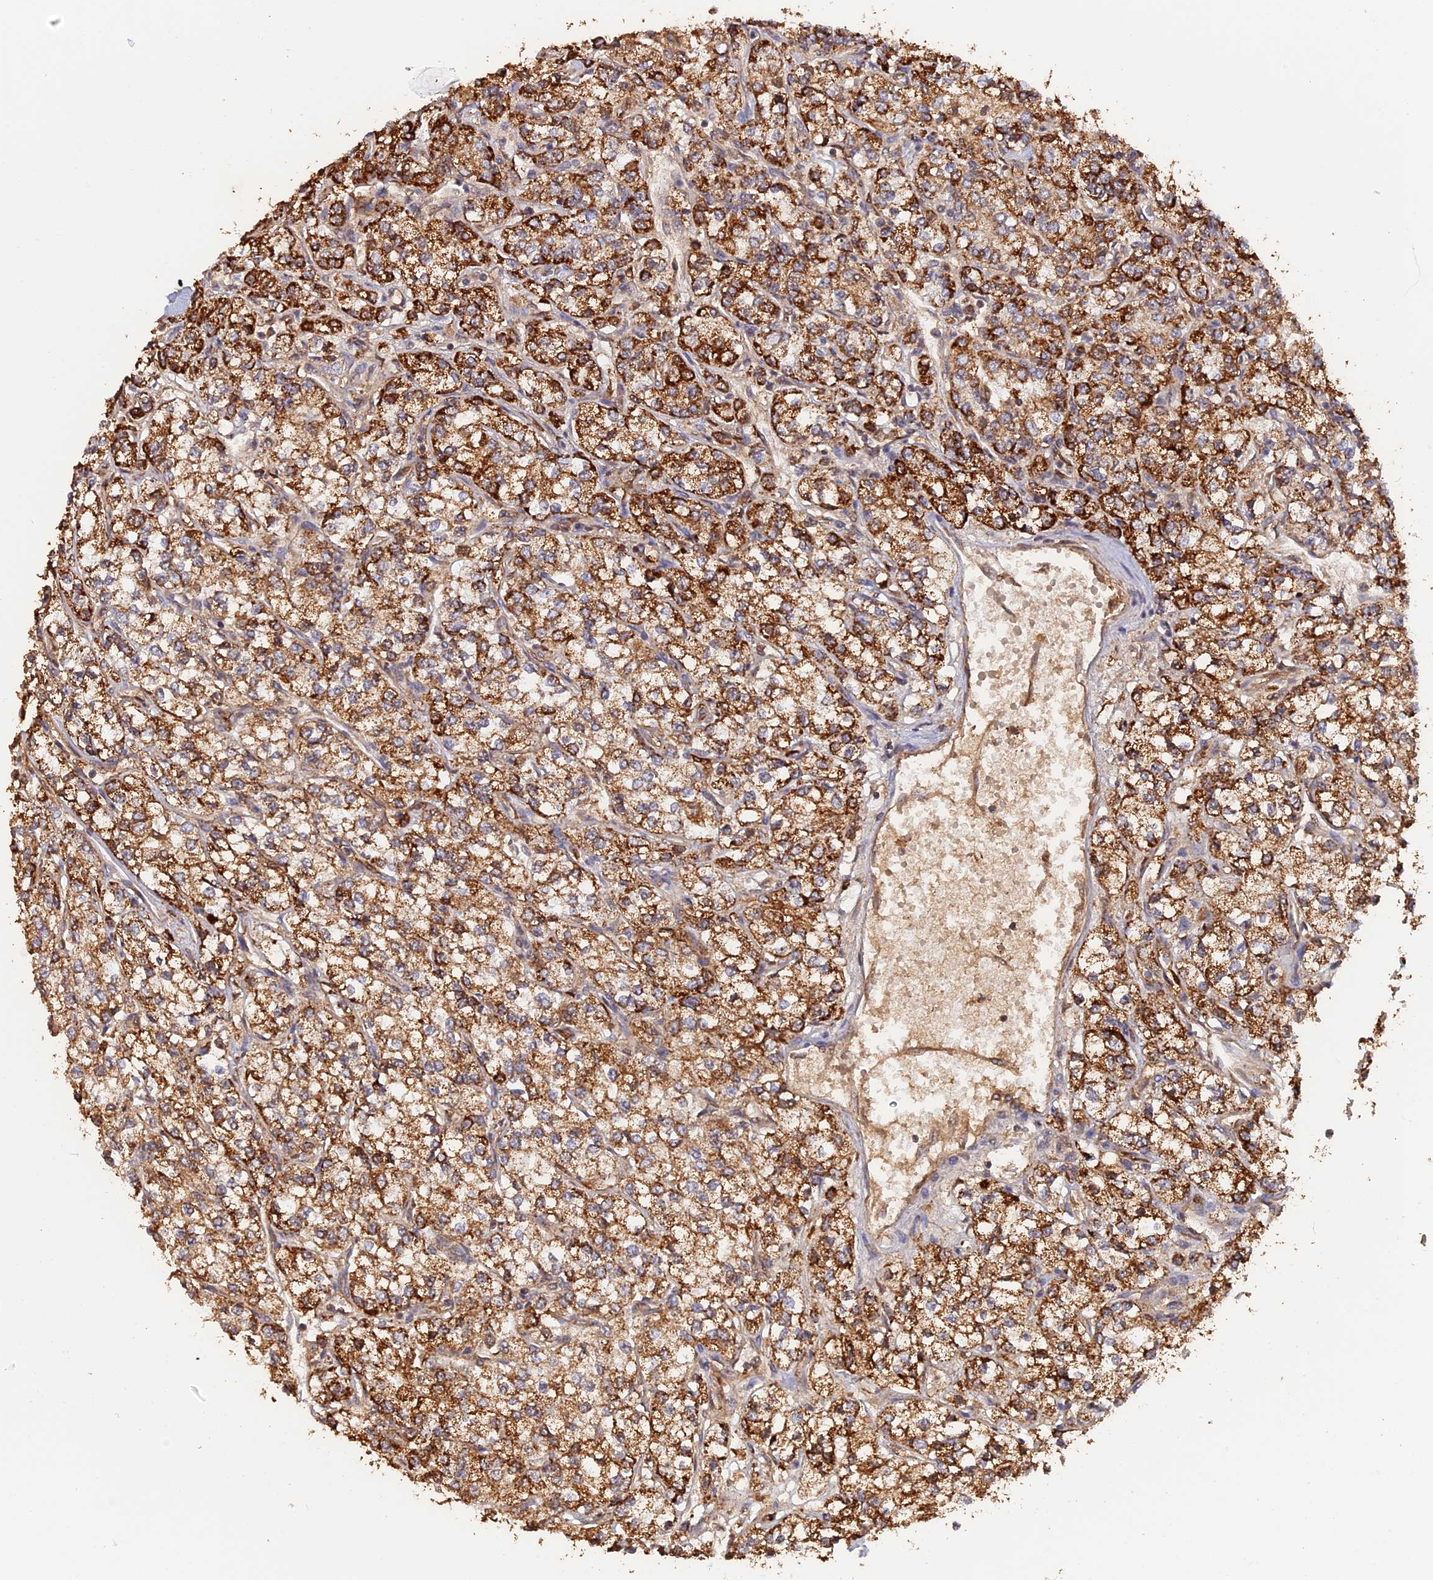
{"staining": {"intensity": "strong", "quantity": ">75%", "location": "cytoplasmic/membranous"}, "tissue": "renal cancer", "cell_type": "Tumor cells", "image_type": "cancer", "snomed": [{"axis": "morphology", "description": "Adenocarcinoma, NOS"}, {"axis": "topography", "description": "Kidney"}], "caption": "Protein staining of renal cancer tissue shows strong cytoplasmic/membranous staining in about >75% of tumor cells. The staining is performed using DAB (3,3'-diaminobenzidine) brown chromogen to label protein expression. The nuclei are counter-stained blue using hematoxylin.", "gene": "FAM210B", "patient": {"sex": "male", "age": 80}}